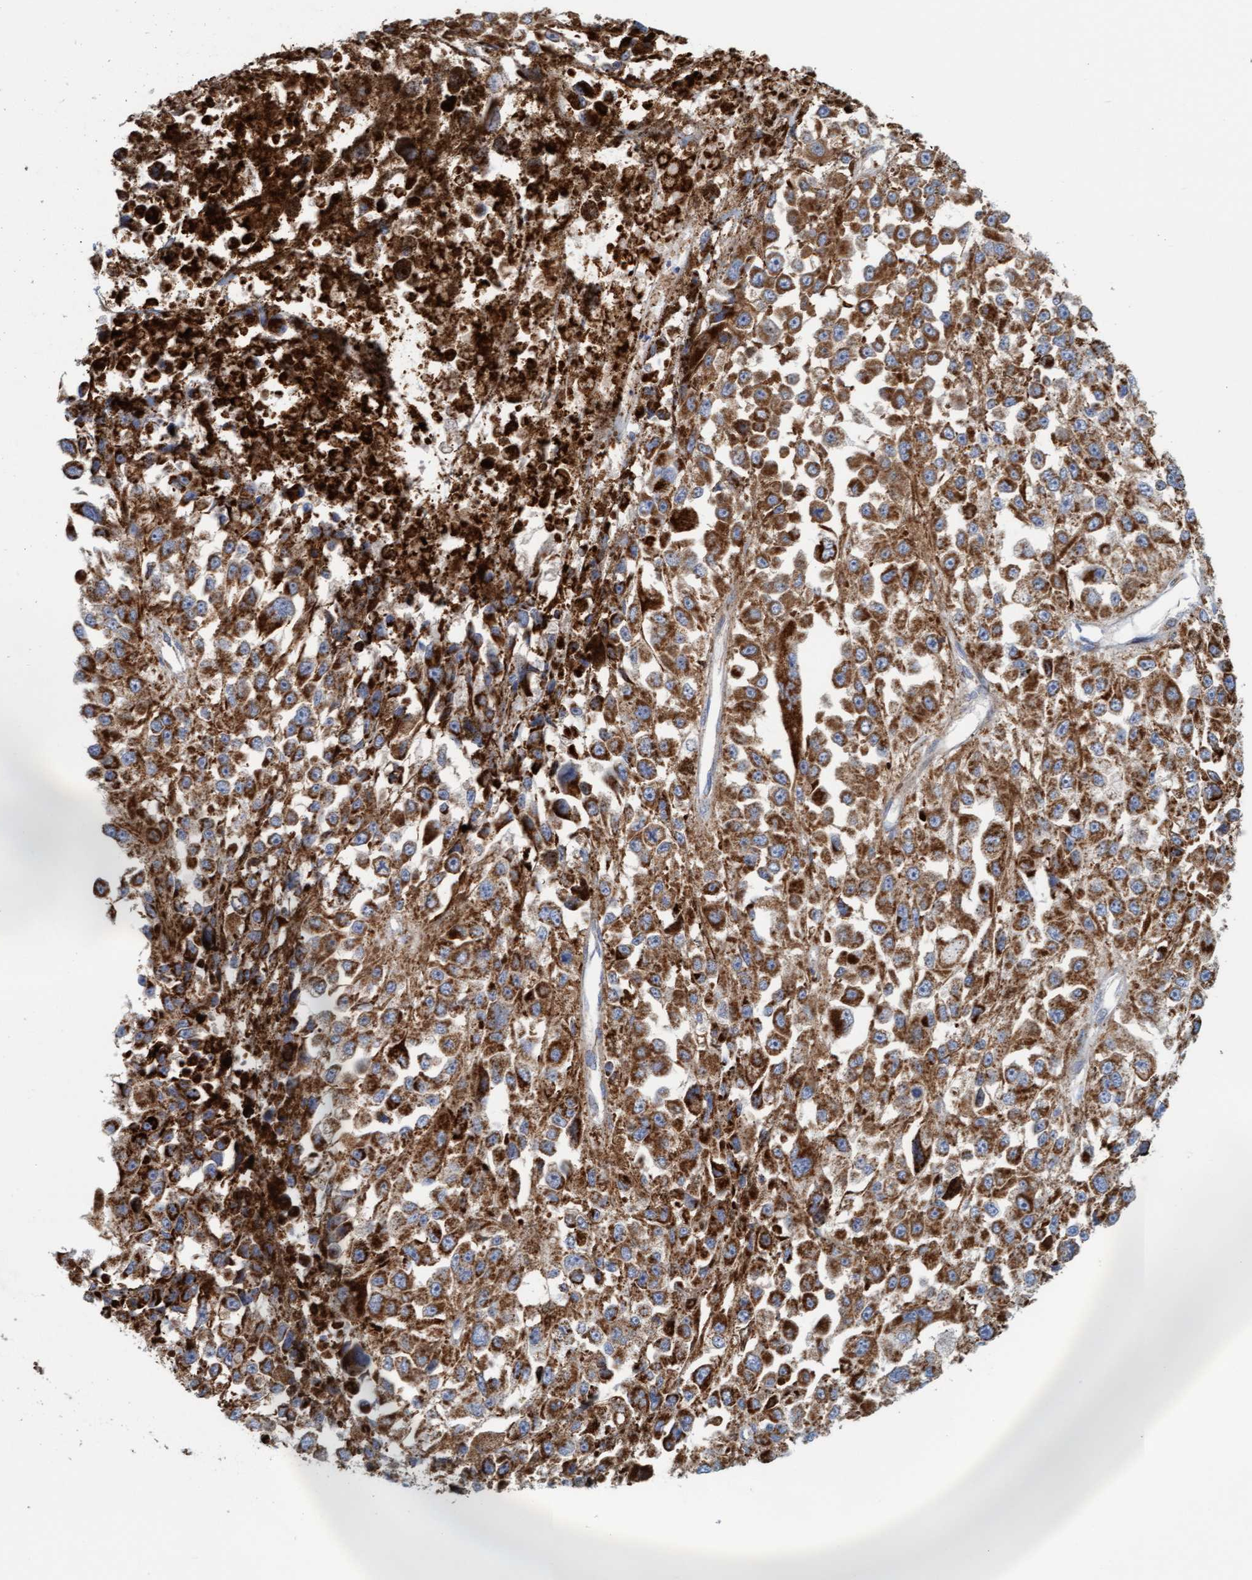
{"staining": {"intensity": "strong", "quantity": ">75%", "location": "cytoplasmic/membranous"}, "tissue": "melanoma", "cell_type": "Tumor cells", "image_type": "cancer", "snomed": [{"axis": "morphology", "description": "Malignant melanoma, Metastatic site"}, {"axis": "topography", "description": "Lymph node"}], "caption": "Immunohistochemical staining of melanoma demonstrates high levels of strong cytoplasmic/membranous protein staining in approximately >75% of tumor cells. (brown staining indicates protein expression, while blue staining denotes nuclei).", "gene": "B9D1", "patient": {"sex": "male", "age": 59}}